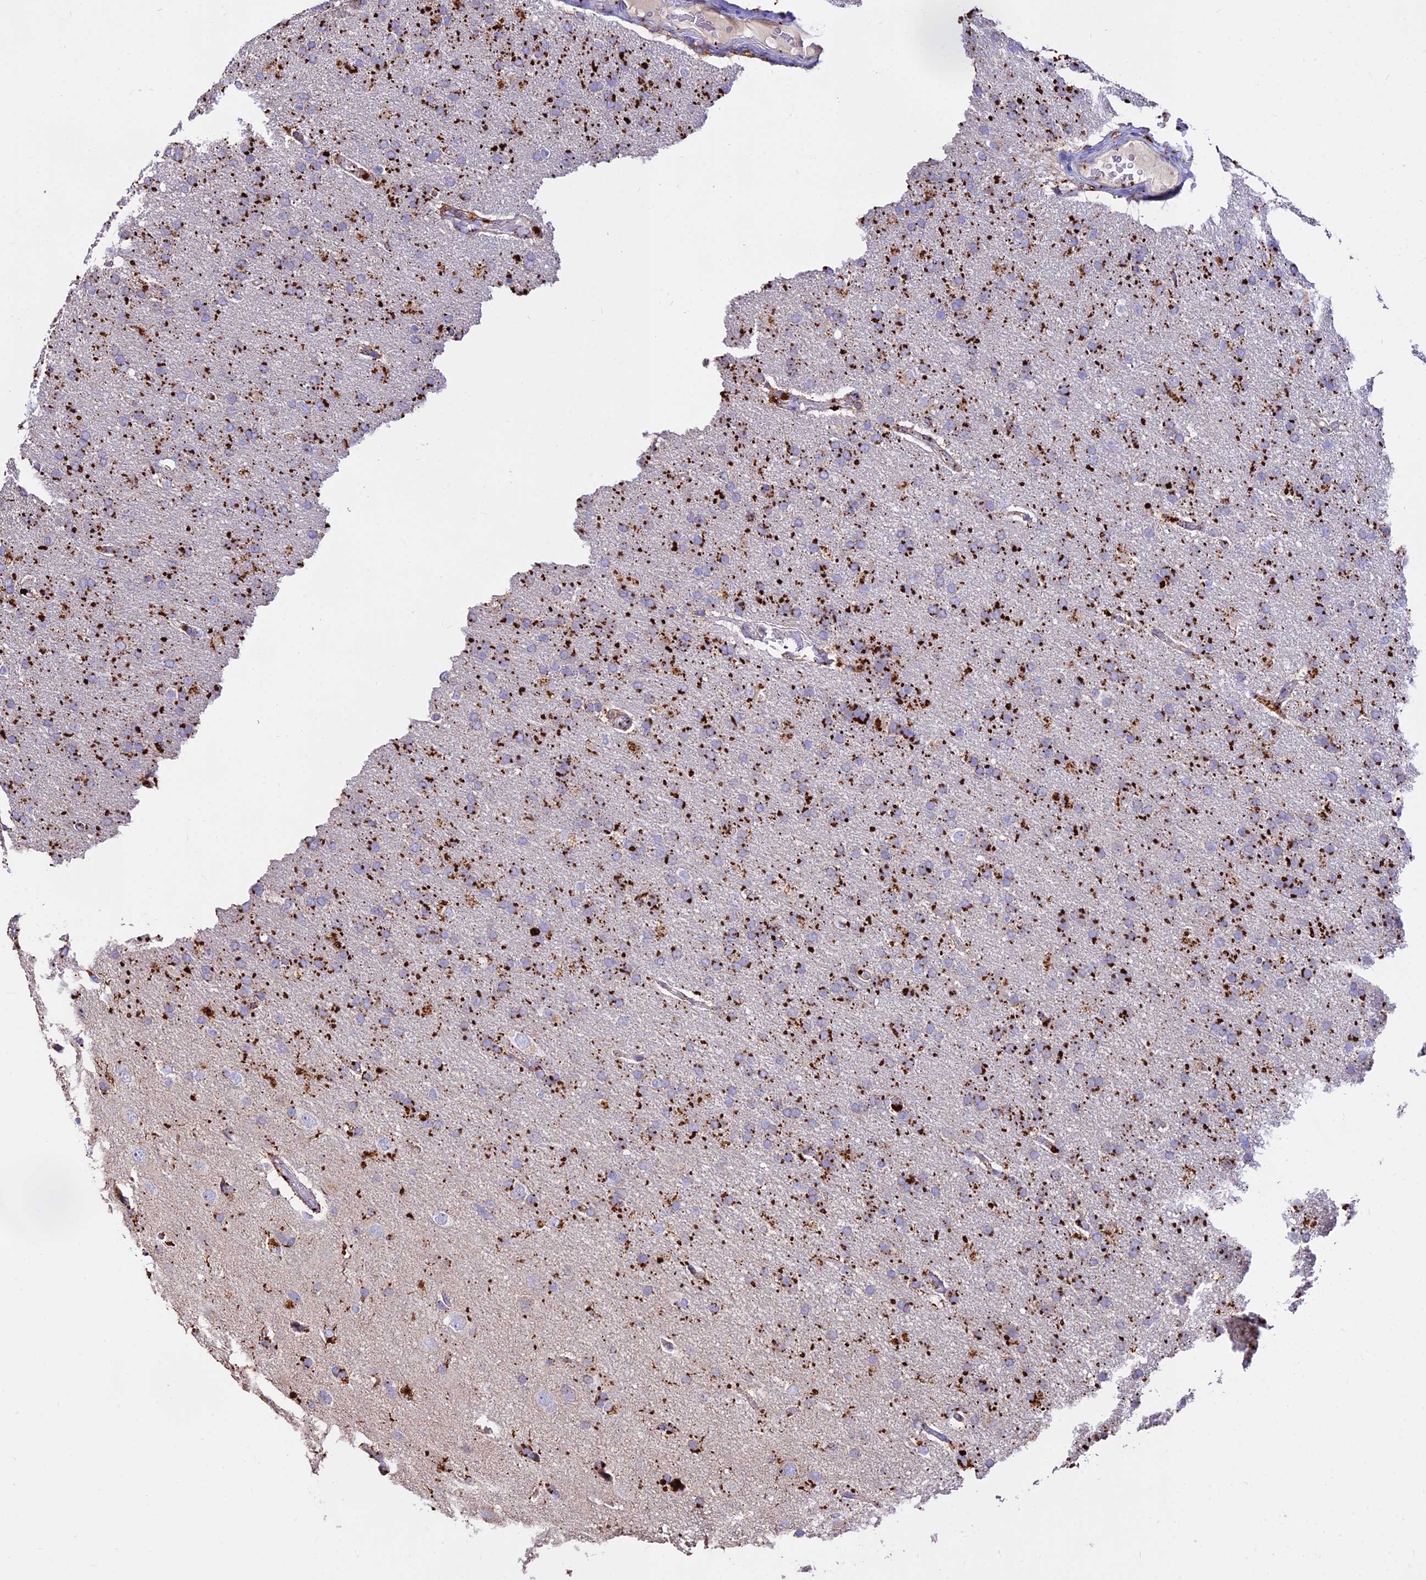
{"staining": {"intensity": "strong", "quantity": ">75%", "location": "cytoplasmic/membranous"}, "tissue": "glioma", "cell_type": "Tumor cells", "image_type": "cancer", "snomed": [{"axis": "morphology", "description": "Glioma, malignant, High grade"}, {"axis": "topography", "description": "Brain"}], "caption": "About >75% of tumor cells in human high-grade glioma (malignant) show strong cytoplasmic/membranous protein staining as visualized by brown immunohistochemical staining.", "gene": "PNLIPRP3", "patient": {"sex": "male", "age": 72}}